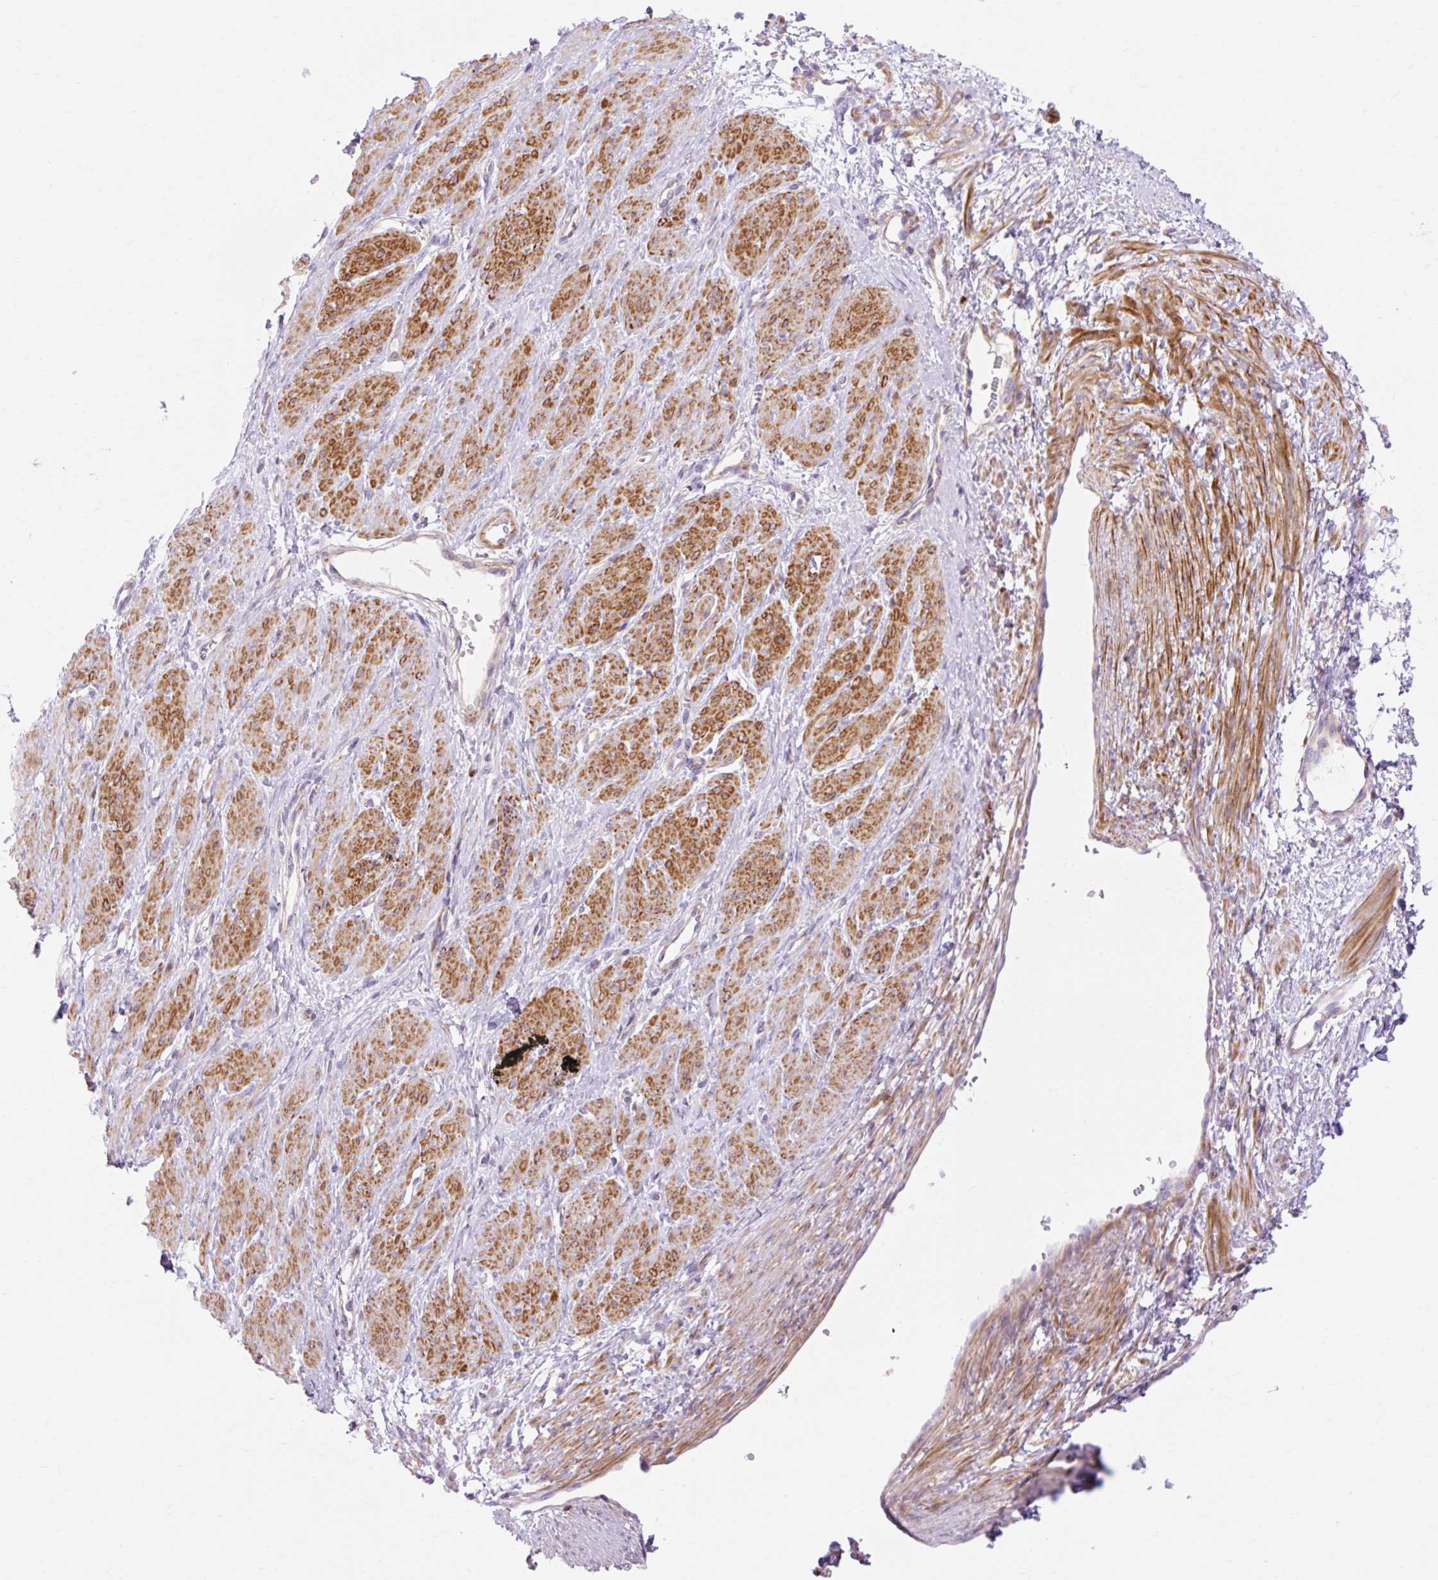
{"staining": {"intensity": "moderate", "quantity": "25%-75%", "location": "cytoplasmic/membranous"}, "tissue": "smooth muscle", "cell_type": "Smooth muscle cells", "image_type": "normal", "snomed": [{"axis": "morphology", "description": "Normal tissue, NOS"}, {"axis": "topography", "description": "Smooth muscle"}, {"axis": "topography", "description": "Uterus"}], "caption": "Brown immunohistochemical staining in benign human smooth muscle shows moderate cytoplasmic/membranous positivity in about 25%-75% of smooth muscle cells. Immunohistochemistry (ihc) stains the protein in brown and the nuclei are stained blue.", "gene": "CORO7", "patient": {"sex": "female", "age": 39}}